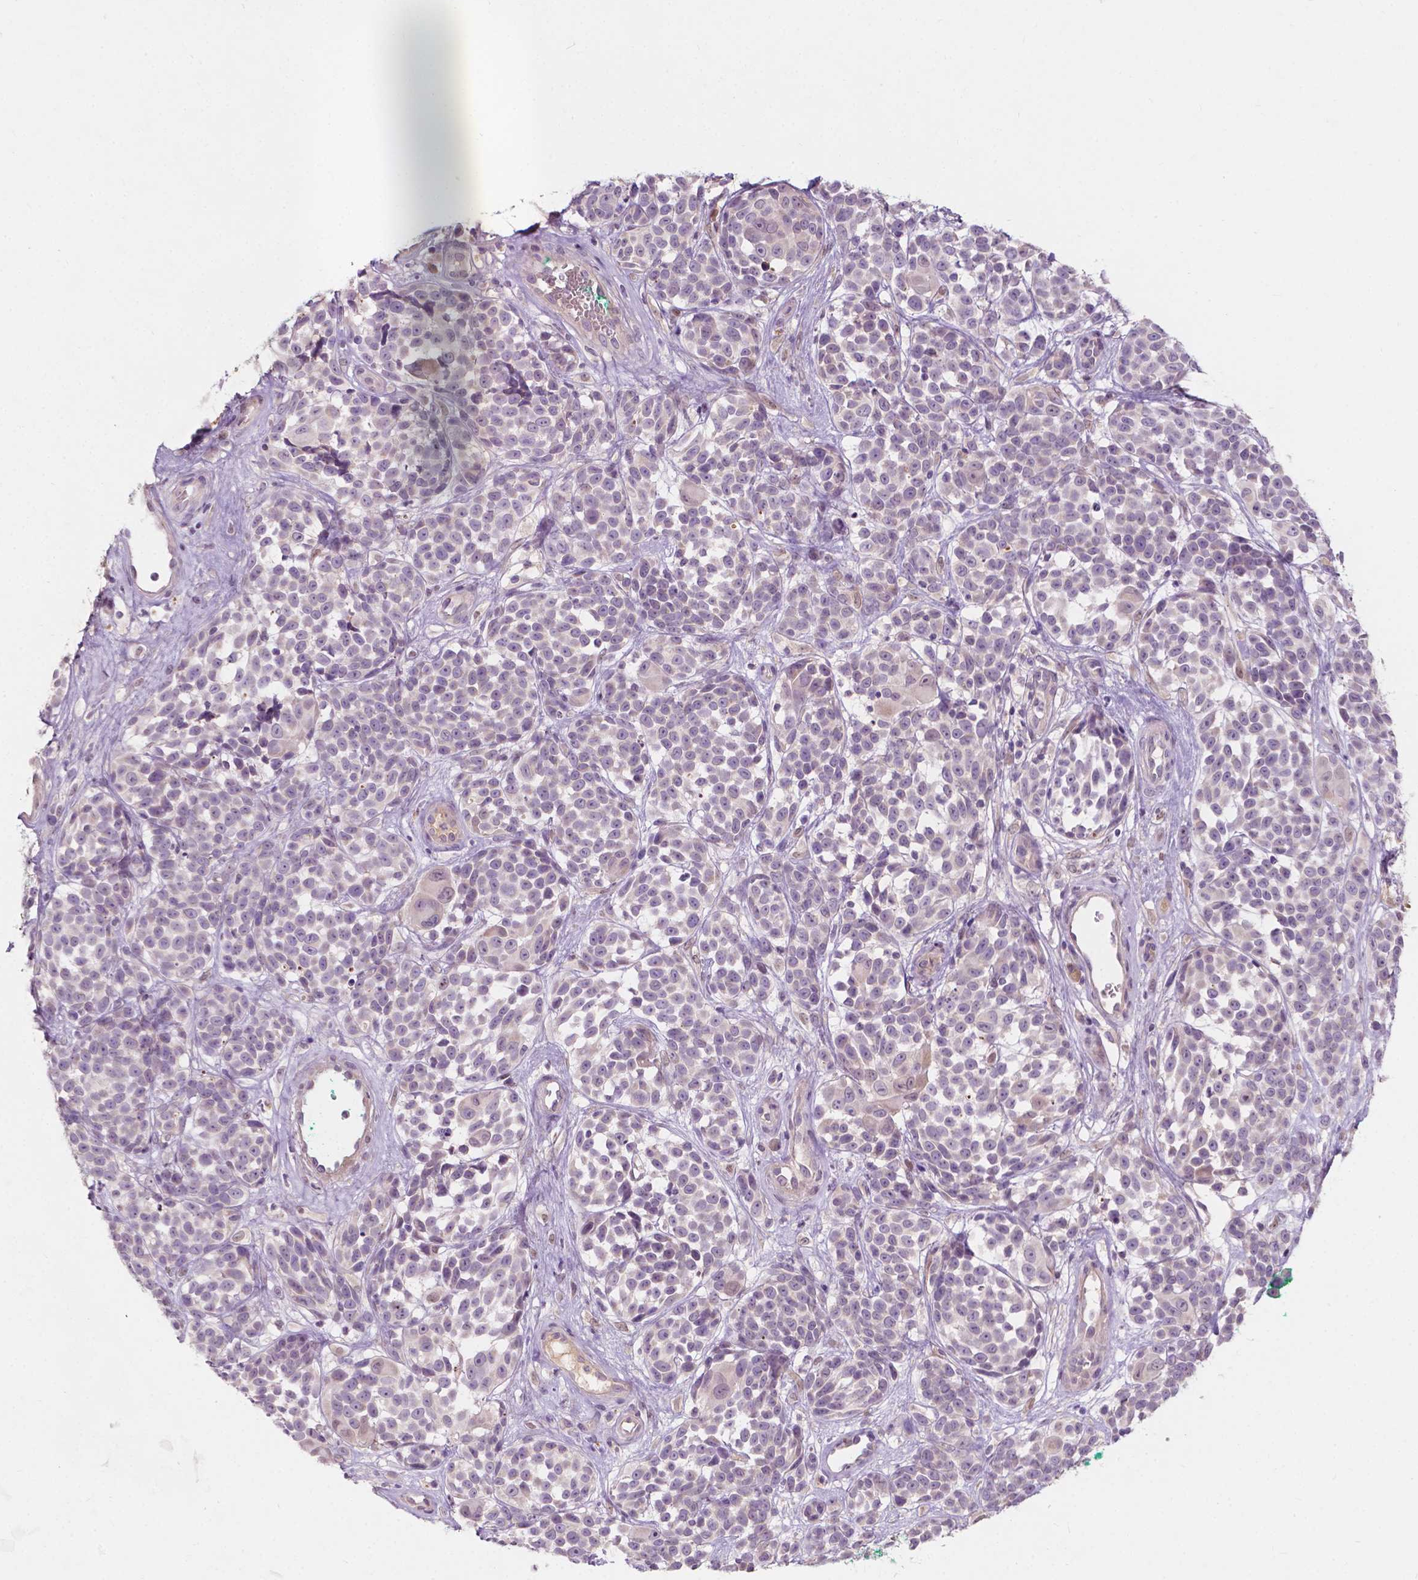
{"staining": {"intensity": "weak", "quantity": "<25%", "location": "cytoplasmic/membranous"}, "tissue": "melanoma", "cell_type": "Tumor cells", "image_type": "cancer", "snomed": [{"axis": "morphology", "description": "Malignant melanoma, NOS"}, {"axis": "topography", "description": "Skin"}], "caption": "Protein analysis of melanoma reveals no significant positivity in tumor cells. (DAB (3,3'-diaminobenzidine) immunohistochemistry visualized using brightfield microscopy, high magnification).", "gene": "GPR37", "patient": {"sex": "female", "age": 88}}